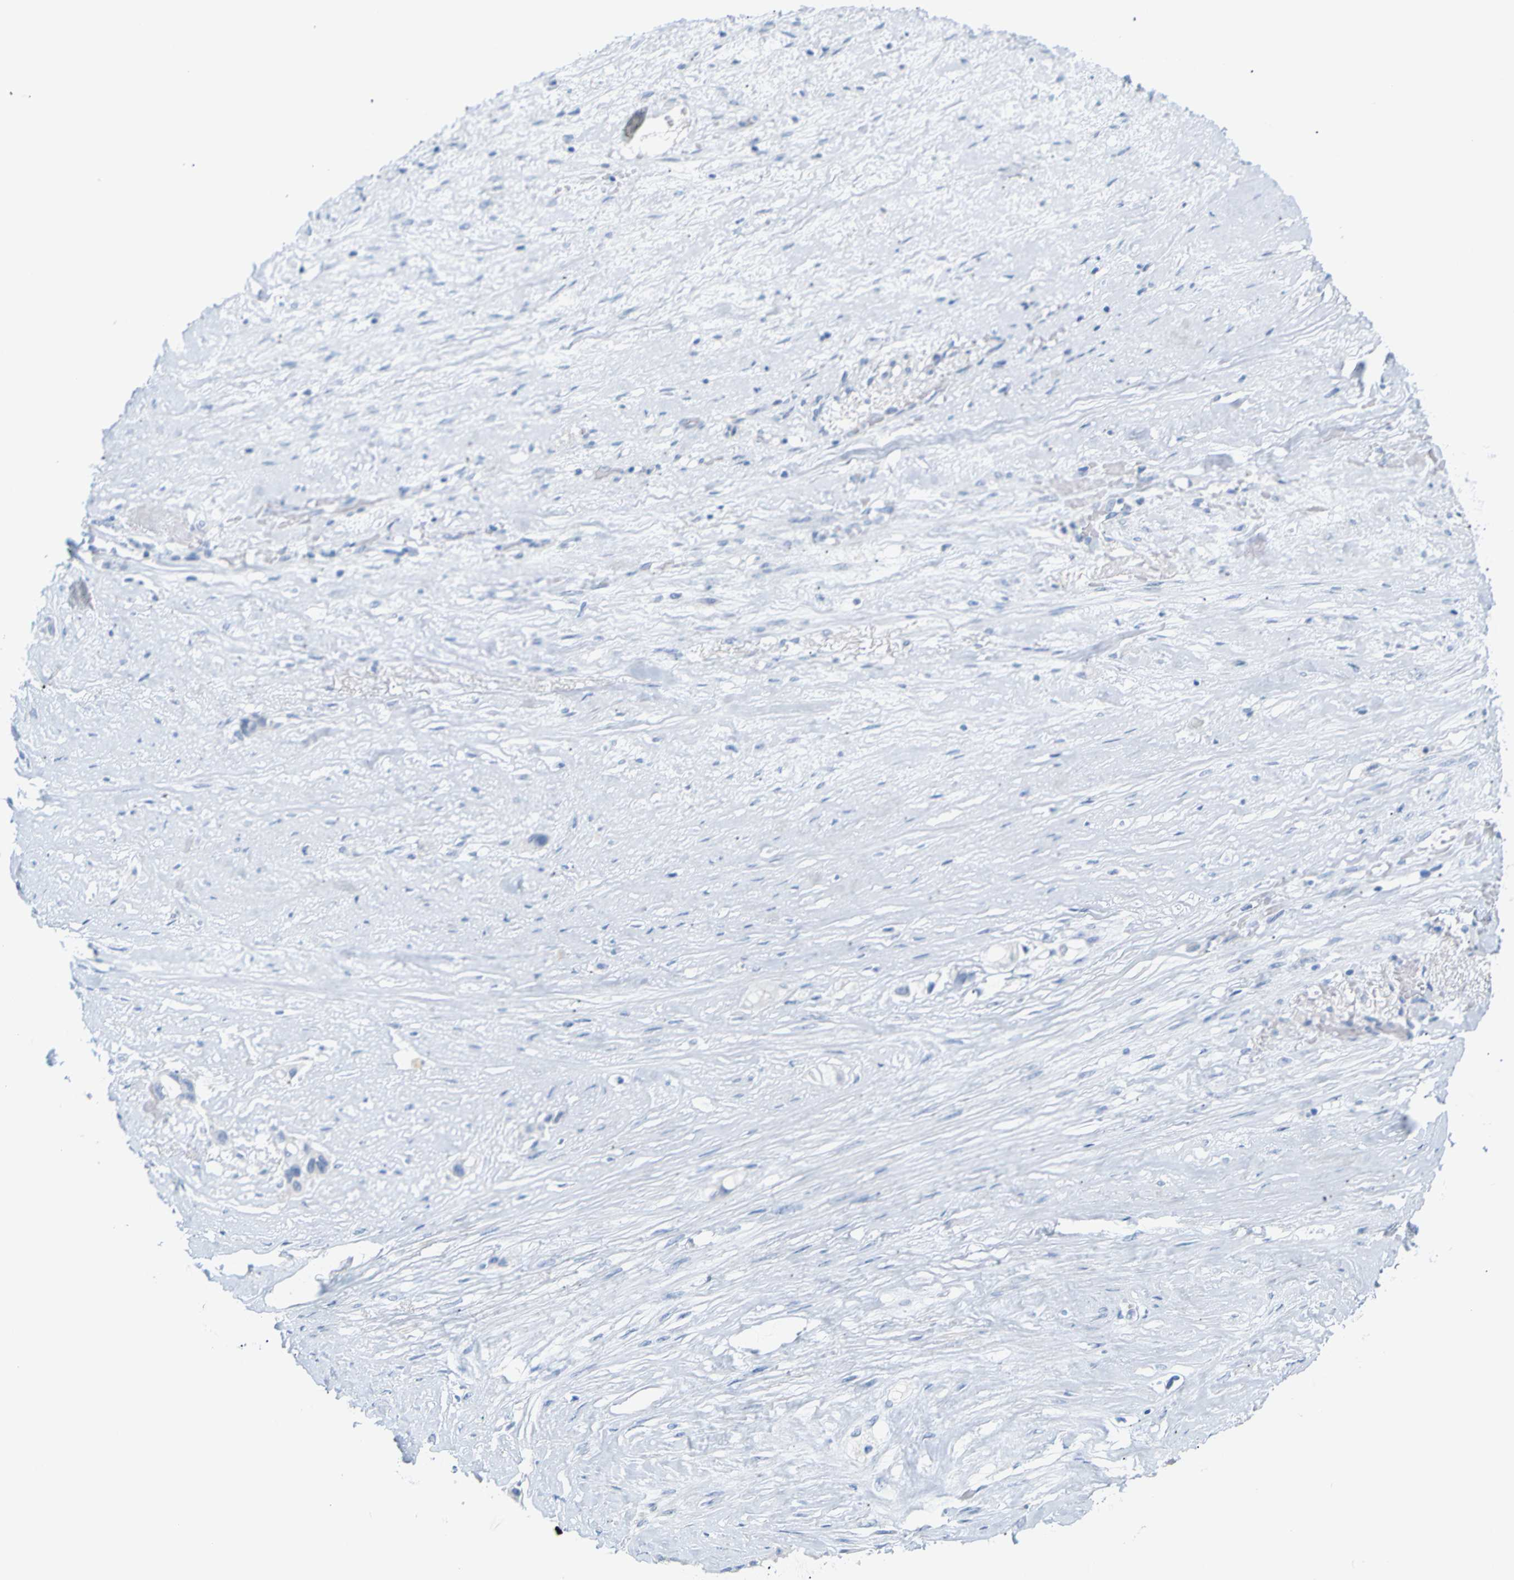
{"staining": {"intensity": "negative", "quantity": "none", "location": "none"}, "tissue": "liver cancer", "cell_type": "Tumor cells", "image_type": "cancer", "snomed": [{"axis": "morphology", "description": "Cholangiocarcinoma"}, {"axis": "topography", "description": "Liver"}], "caption": "This is an immunohistochemistry (IHC) histopathology image of human liver cholangiocarcinoma. There is no expression in tumor cells.", "gene": "OPN1SW", "patient": {"sex": "female", "age": 65}}